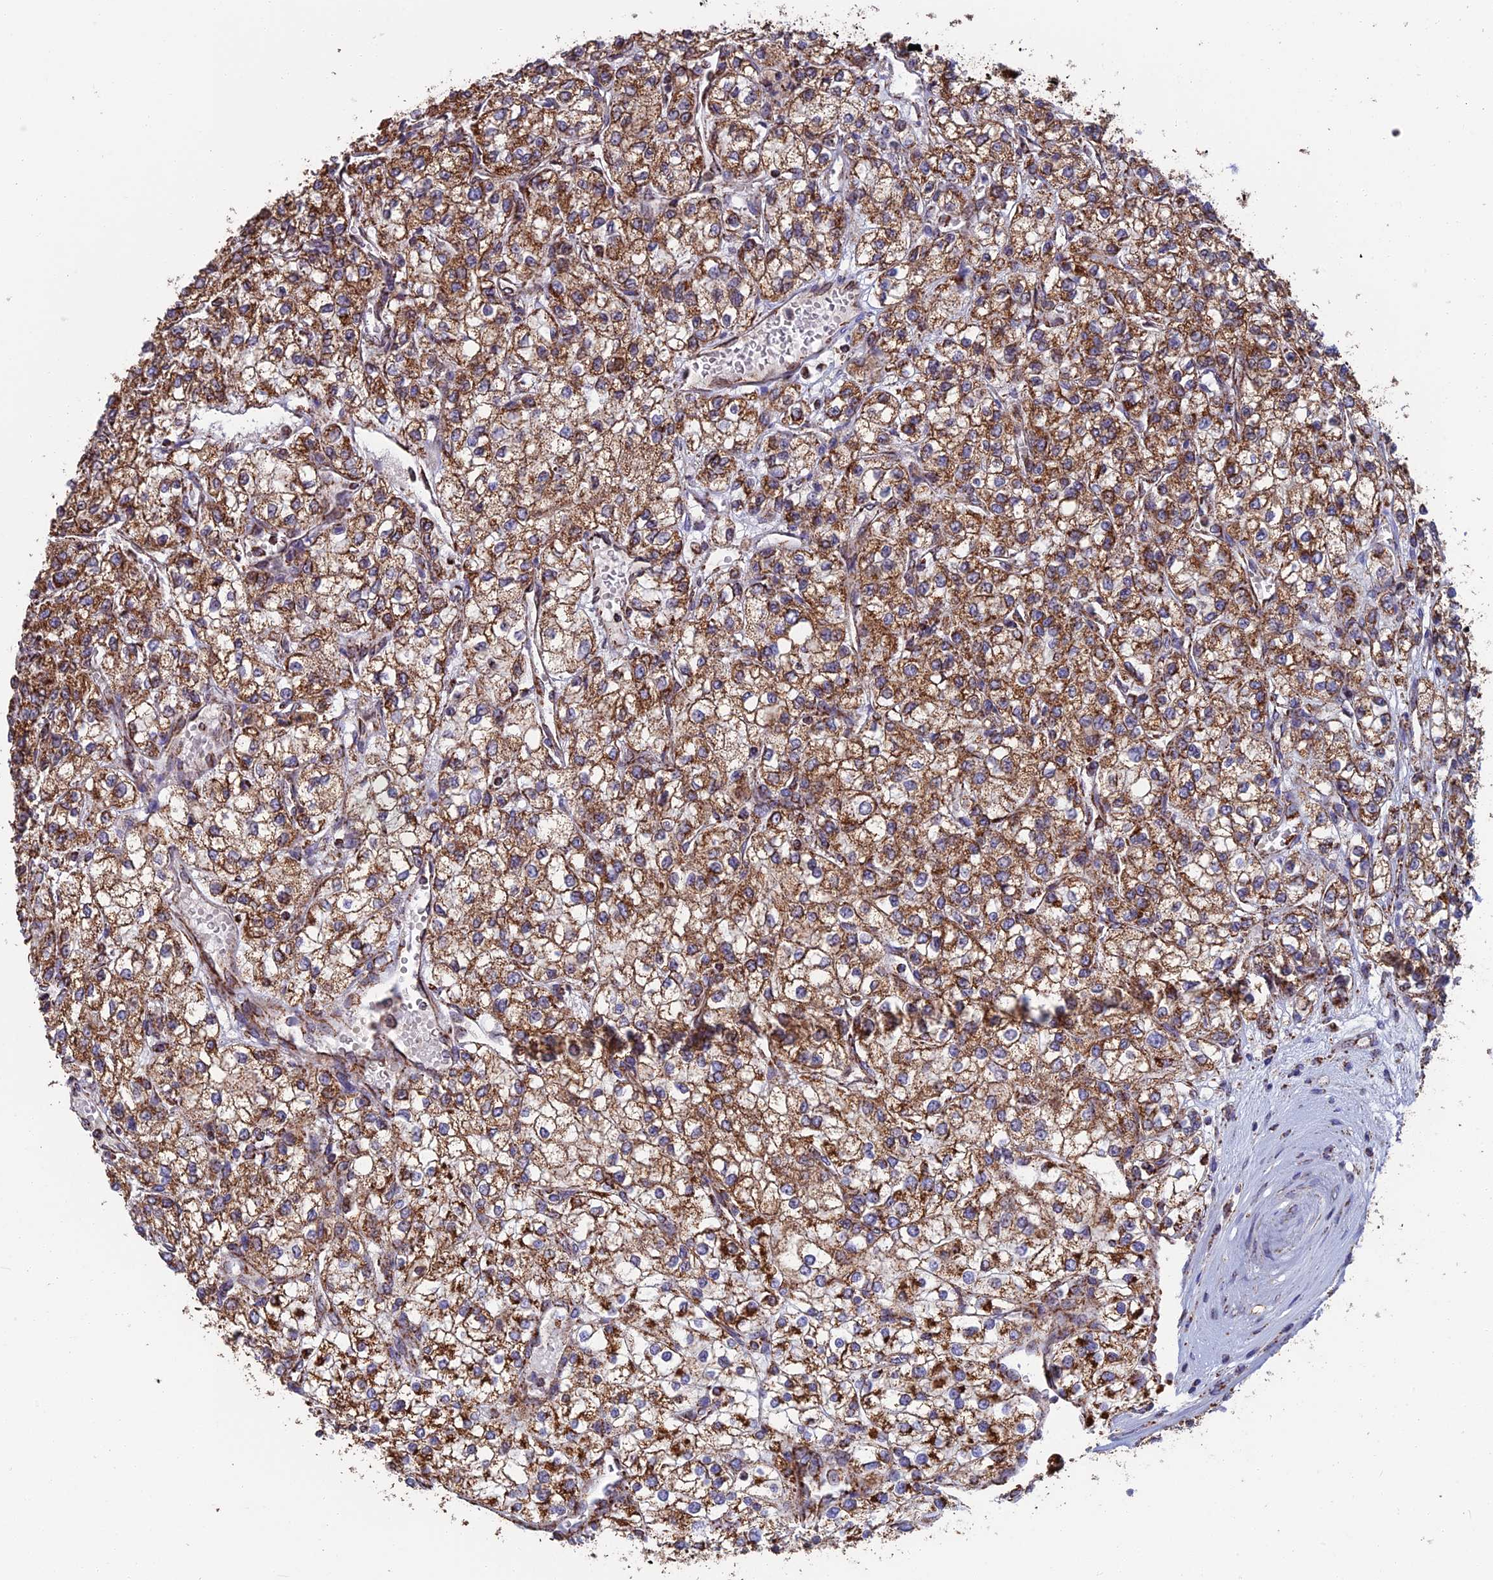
{"staining": {"intensity": "strong", "quantity": ">75%", "location": "cytoplasmic/membranous"}, "tissue": "renal cancer", "cell_type": "Tumor cells", "image_type": "cancer", "snomed": [{"axis": "morphology", "description": "Adenocarcinoma, NOS"}, {"axis": "topography", "description": "Kidney"}], "caption": "Protein staining exhibits strong cytoplasmic/membranous positivity in approximately >75% of tumor cells in renal cancer. (brown staining indicates protein expression, while blue staining denotes nuclei).", "gene": "CS", "patient": {"sex": "male", "age": 80}}